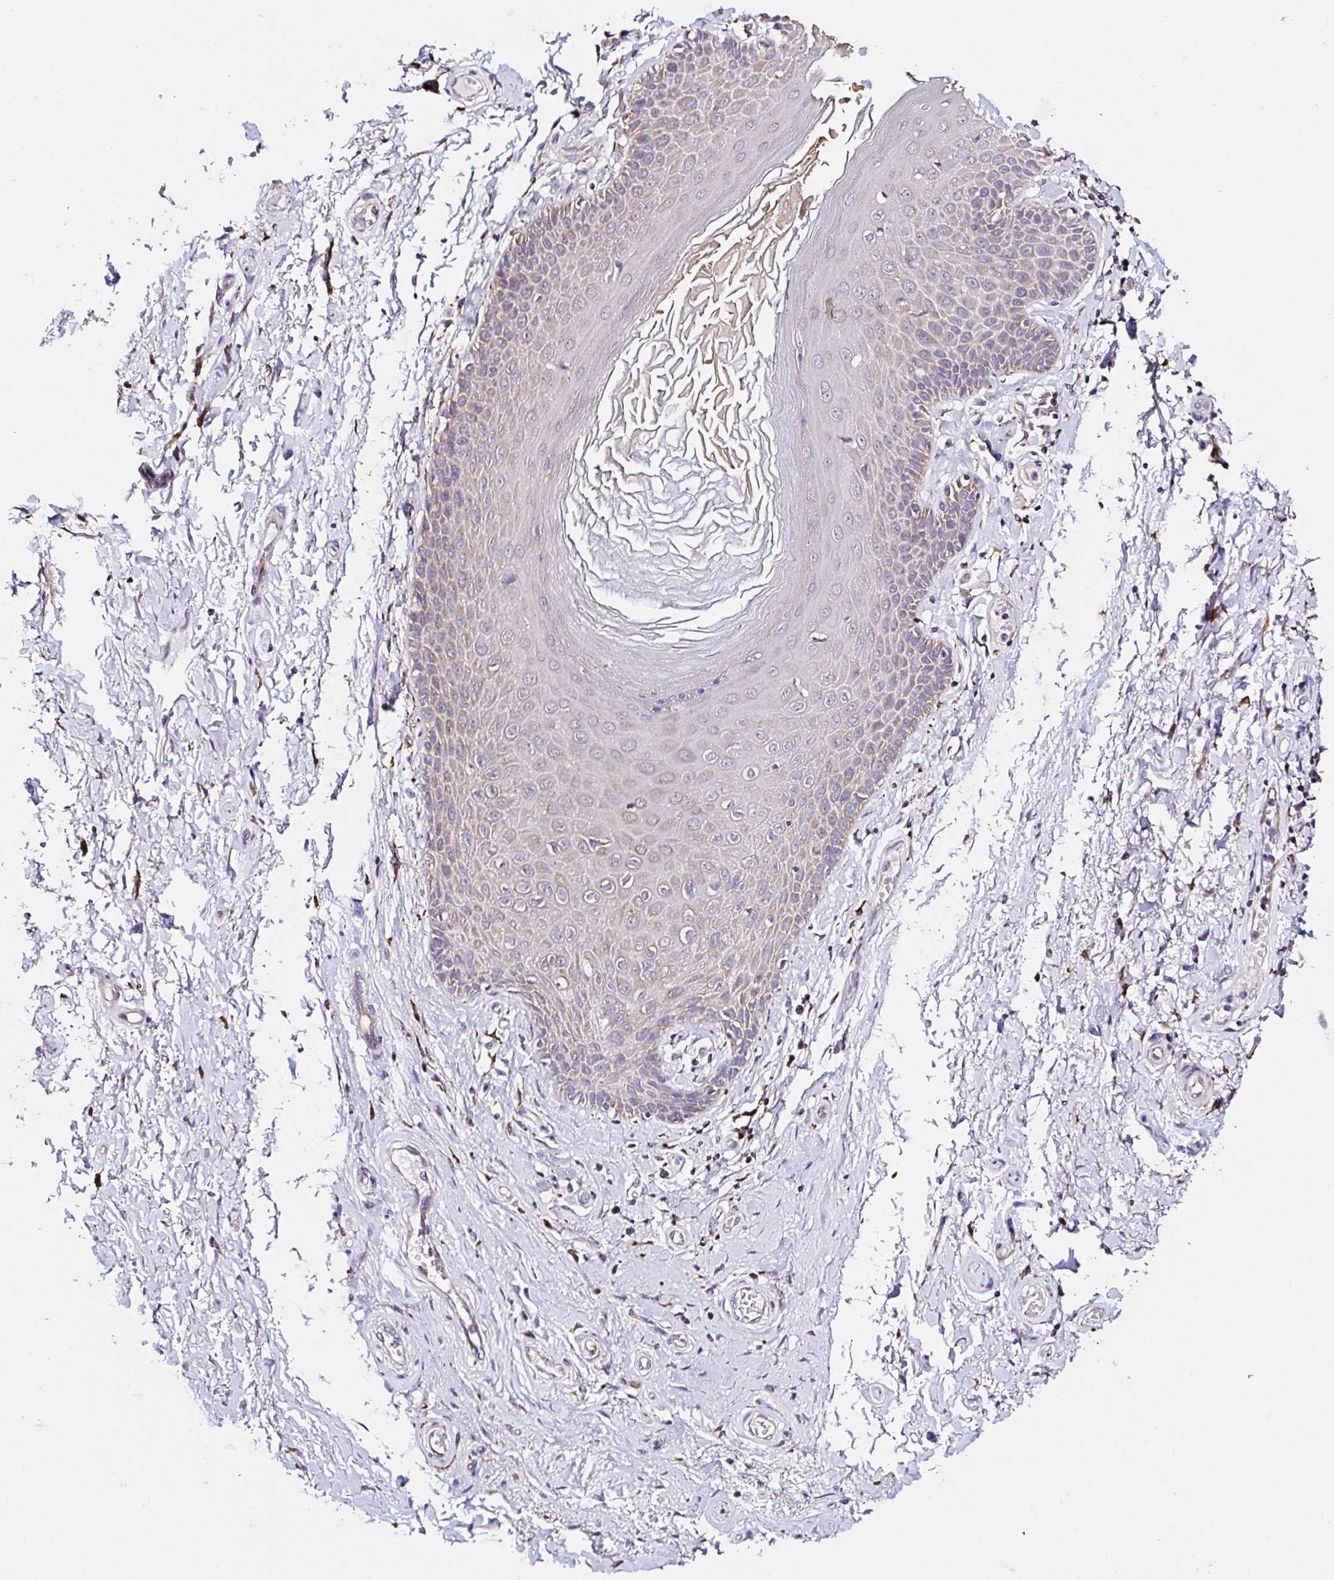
{"staining": {"intensity": "negative", "quantity": "none", "location": "none"}, "tissue": "adipose tissue", "cell_type": "Adipocytes", "image_type": "normal", "snomed": [{"axis": "morphology", "description": "Normal tissue, NOS"}, {"axis": "topography", "description": "Peripheral nerve tissue"}], "caption": "Immunohistochemistry (IHC) histopathology image of normal adipose tissue: human adipose tissue stained with DAB shows no significant protein expression in adipocytes.", "gene": "MSR1", "patient": {"sex": "male", "age": 51}}